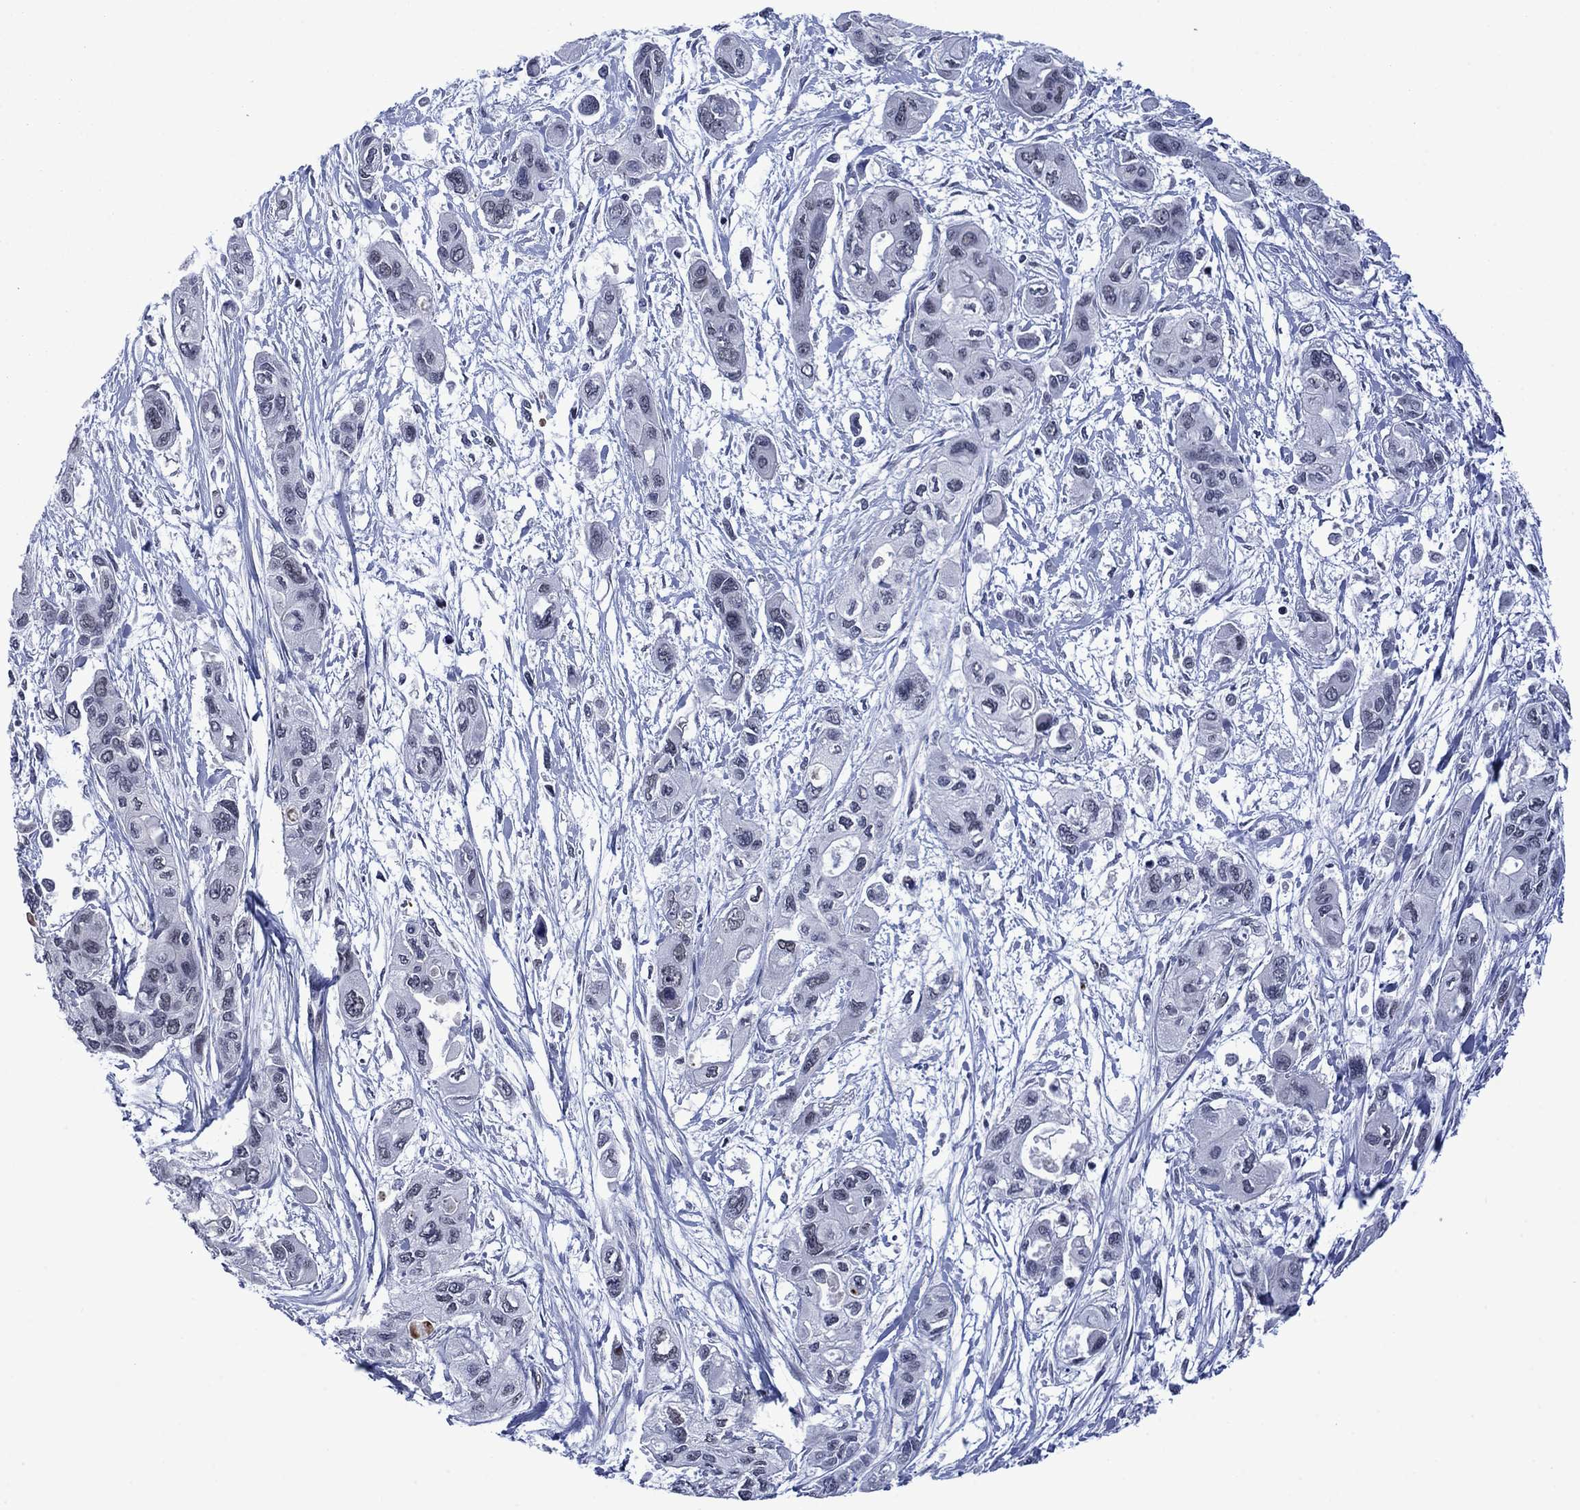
{"staining": {"intensity": "negative", "quantity": "none", "location": "none"}, "tissue": "pancreatic cancer", "cell_type": "Tumor cells", "image_type": "cancer", "snomed": [{"axis": "morphology", "description": "Adenocarcinoma, NOS"}, {"axis": "topography", "description": "Pancreas"}], "caption": "The micrograph reveals no significant staining in tumor cells of adenocarcinoma (pancreatic).", "gene": "AGL", "patient": {"sex": "female", "age": 47}}